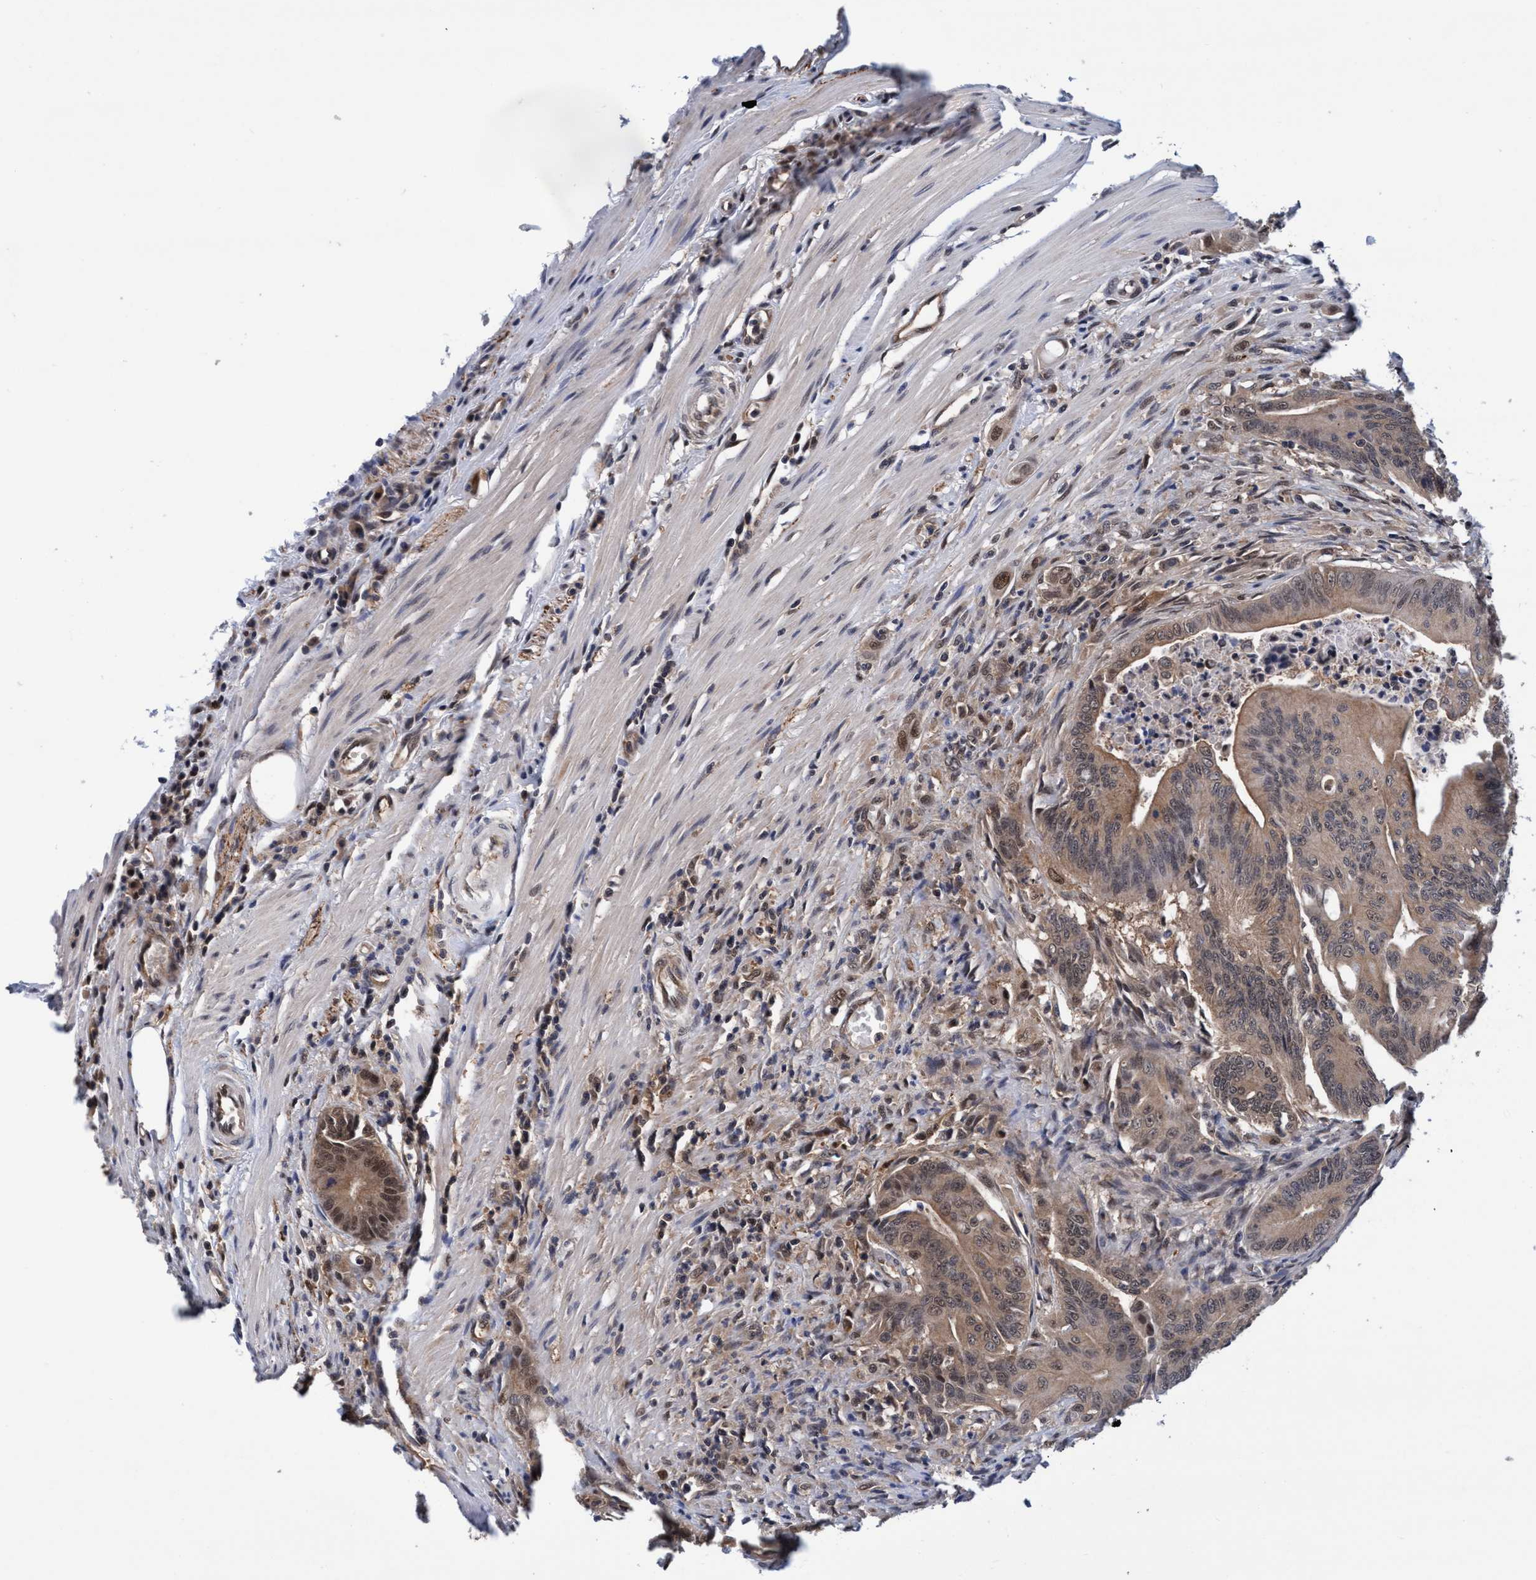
{"staining": {"intensity": "moderate", "quantity": ">75%", "location": "cytoplasmic/membranous"}, "tissue": "colorectal cancer", "cell_type": "Tumor cells", "image_type": "cancer", "snomed": [{"axis": "morphology", "description": "Adenoma, NOS"}, {"axis": "morphology", "description": "Adenocarcinoma, NOS"}, {"axis": "topography", "description": "Colon"}], "caption": "A brown stain highlights moderate cytoplasmic/membranous positivity of a protein in adenoma (colorectal) tumor cells. (Brightfield microscopy of DAB IHC at high magnification).", "gene": "PSMD12", "patient": {"sex": "male", "age": 79}}